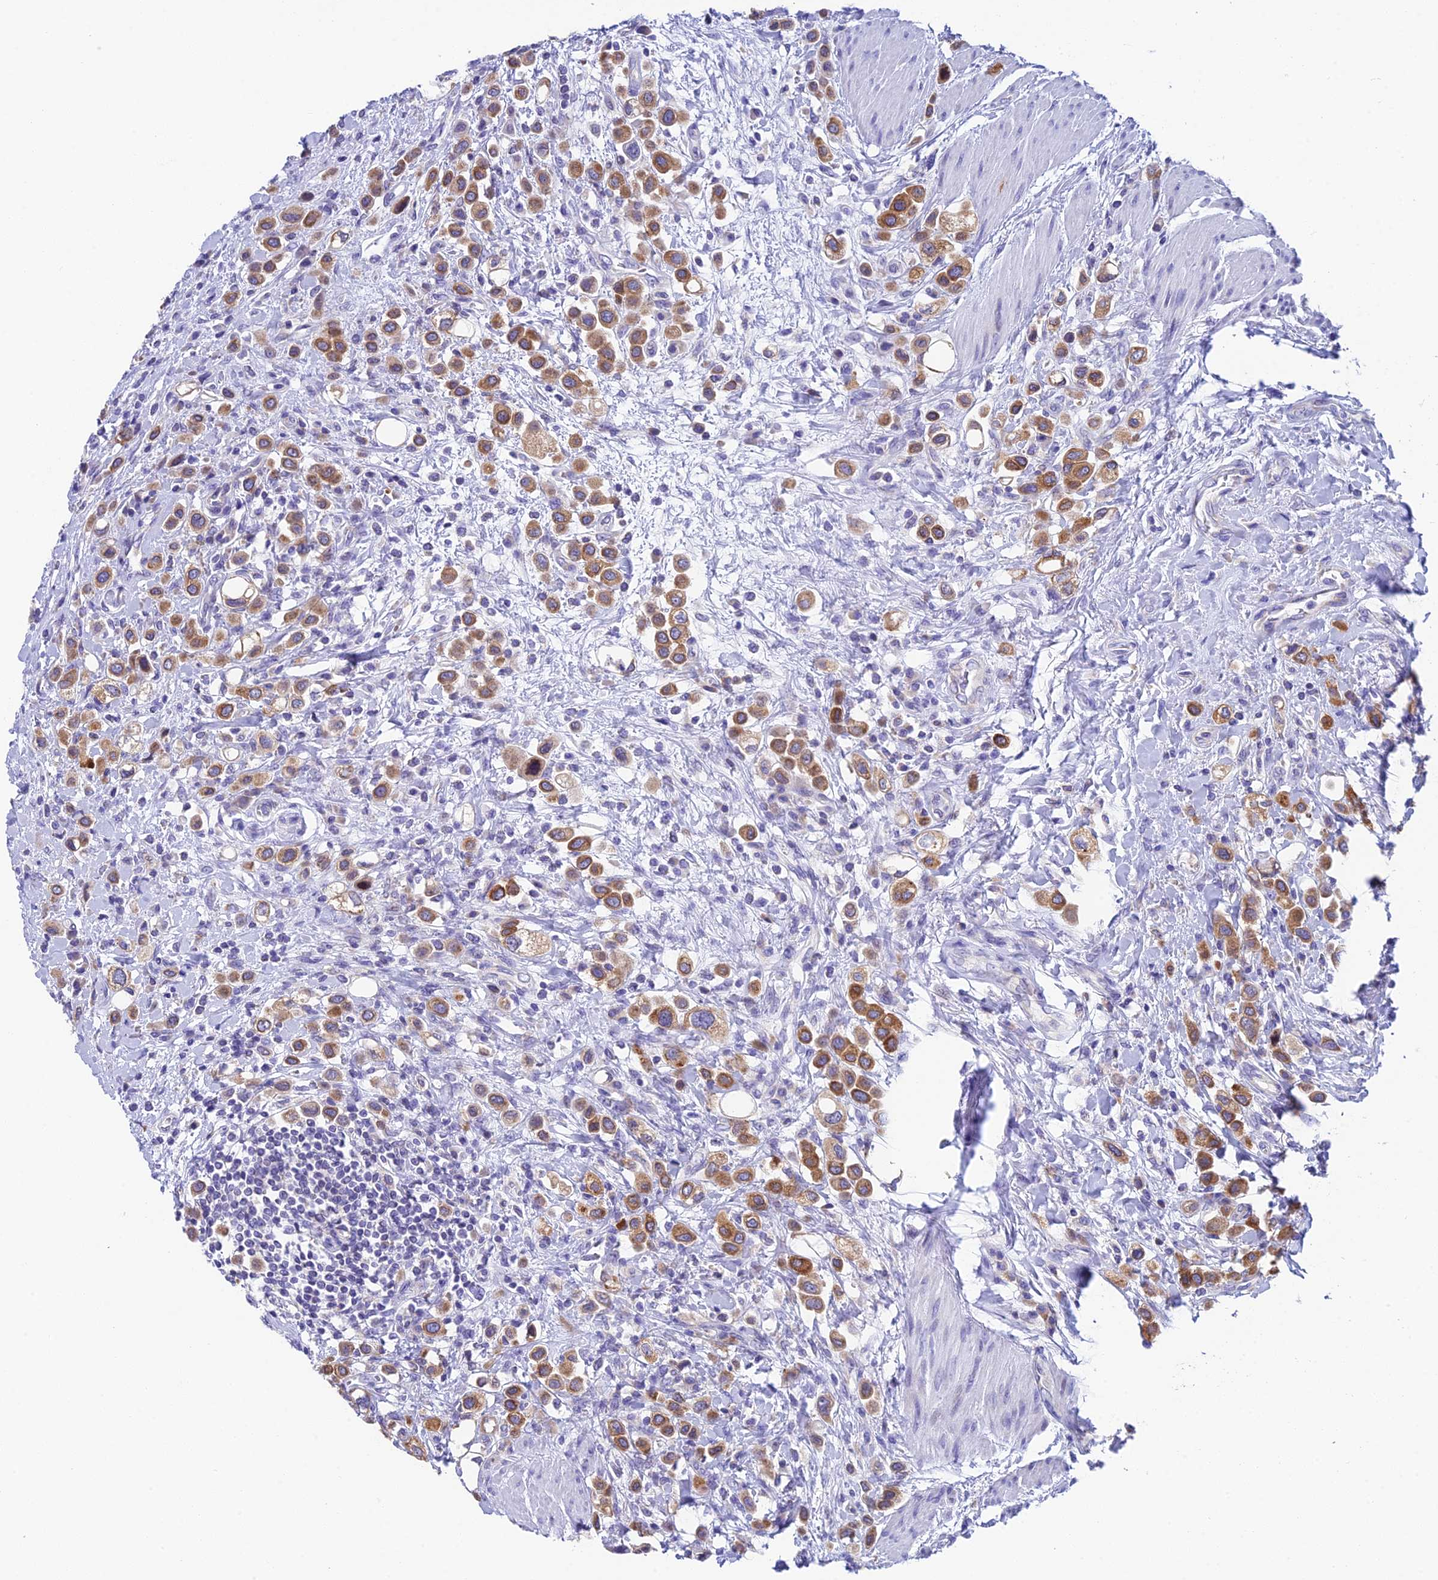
{"staining": {"intensity": "moderate", "quantity": ">75%", "location": "cytoplasmic/membranous"}, "tissue": "urothelial cancer", "cell_type": "Tumor cells", "image_type": "cancer", "snomed": [{"axis": "morphology", "description": "Urothelial carcinoma, High grade"}, {"axis": "topography", "description": "Urinary bladder"}], "caption": "High-power microscopy captured an IHC photomicrograph of urothelial carcinoma (high-grade), revealing moderate cytoplasmic/membranous staining in about >75% of tumor cells. The staining was performed using DAB (3,3'-diaminobenzidine) to visualize the protein expression in brown, while the nuclei were stained in blue with hematoxylin (Magnification: 20x).", "gene": "REEP4", "patient": {"sex": "male", "age": 50}}